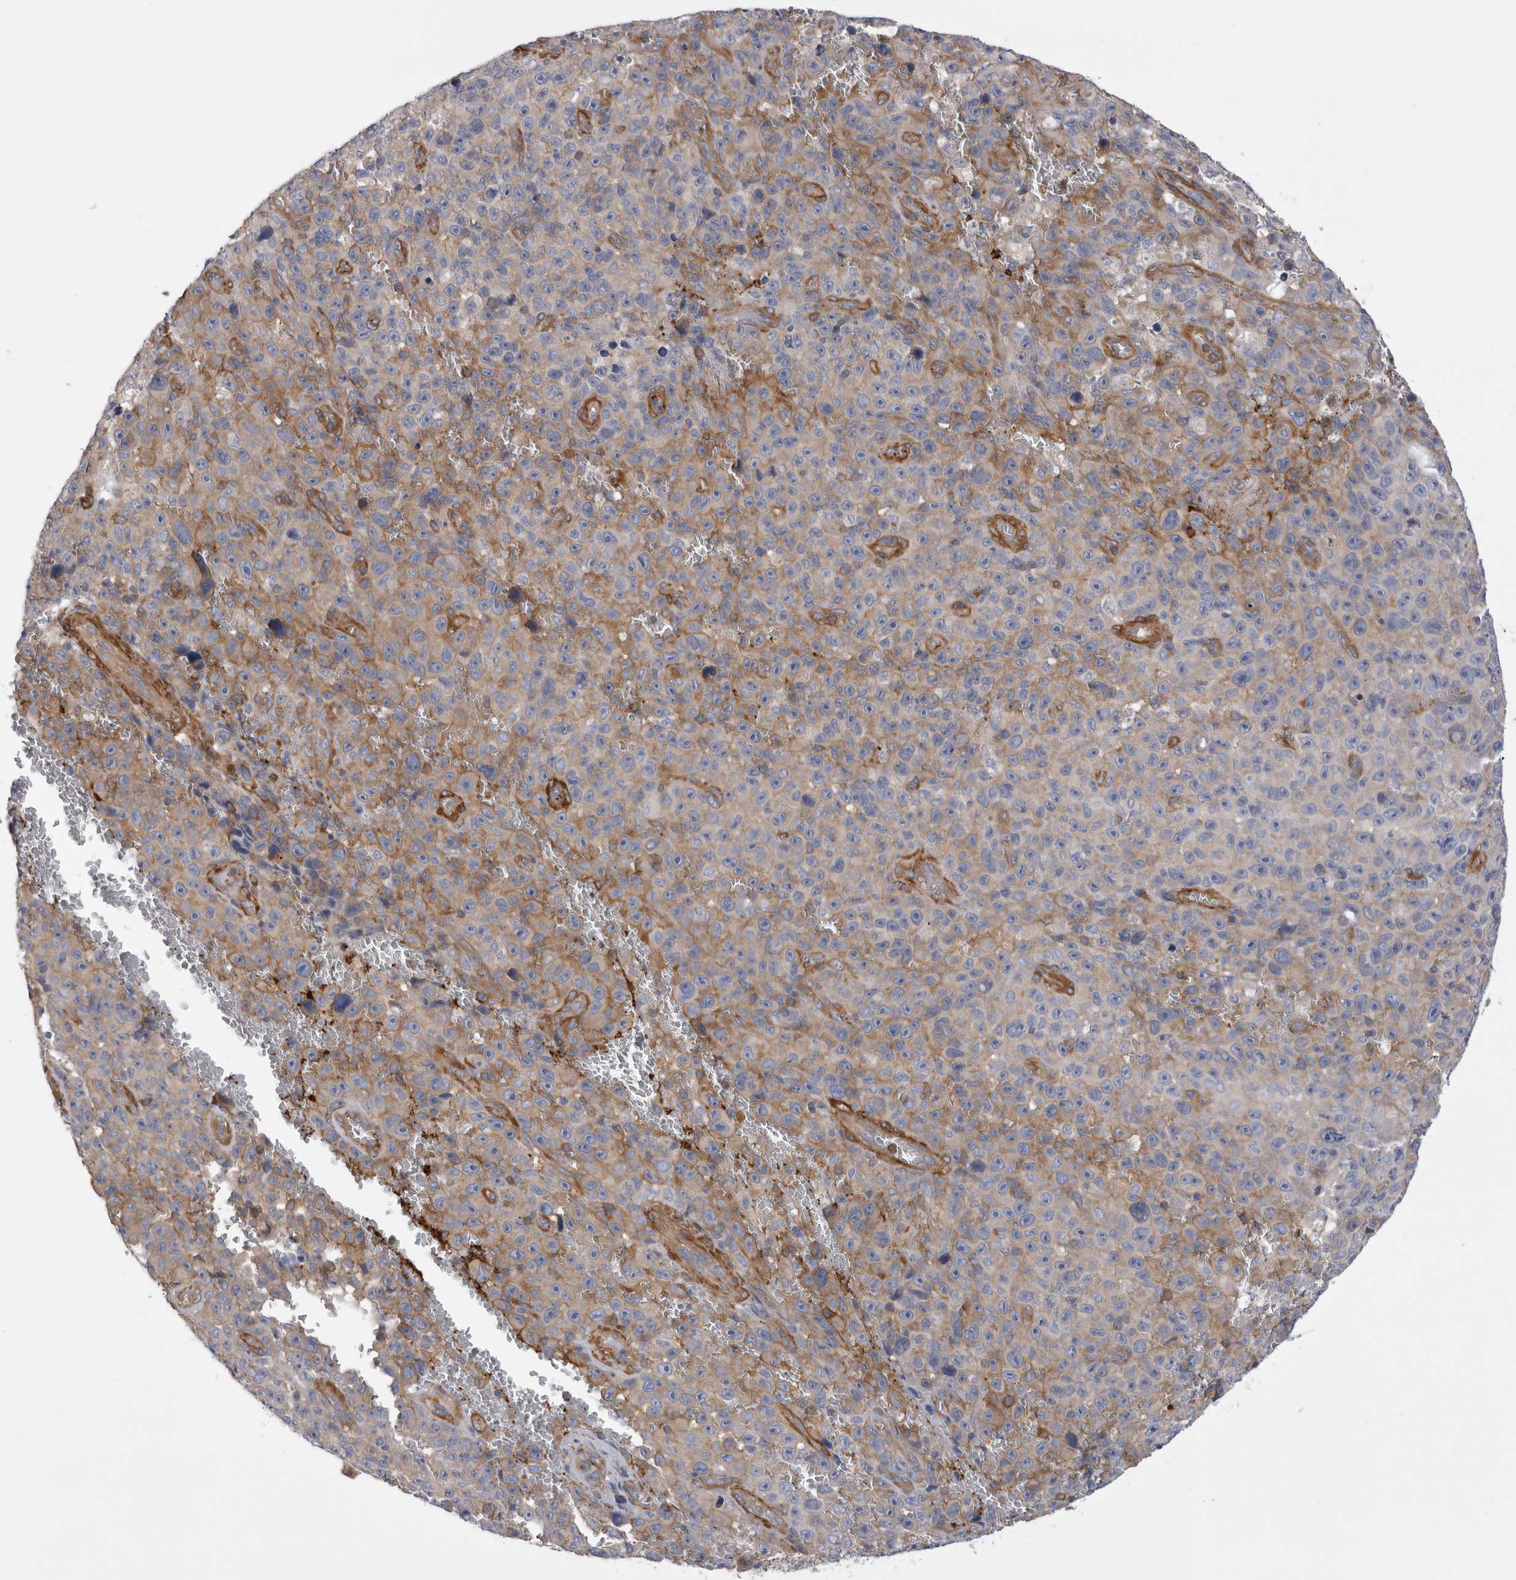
{"staining": {"intensity": "moderate", "quantity": "25%-75%", "location": "cytoplasmic/membranous"}, "tissue": "melanoma", "cell_type": "Tumor cells", "image_type": "cancer", "snomed": [{"axis": "morphology", "description": "Malignant melanoma, NOS"}, {"axis": "topography", "description": "Skin"}], "caption": "Immunohistochemical staining of human melanoma demonstrates medium levels of moderate cytoplasmic/membranous protein expression in about 25%-75% of tumor cells.", "gene": "EPRS1", "patient": {"sex": "female", "age": 82}}